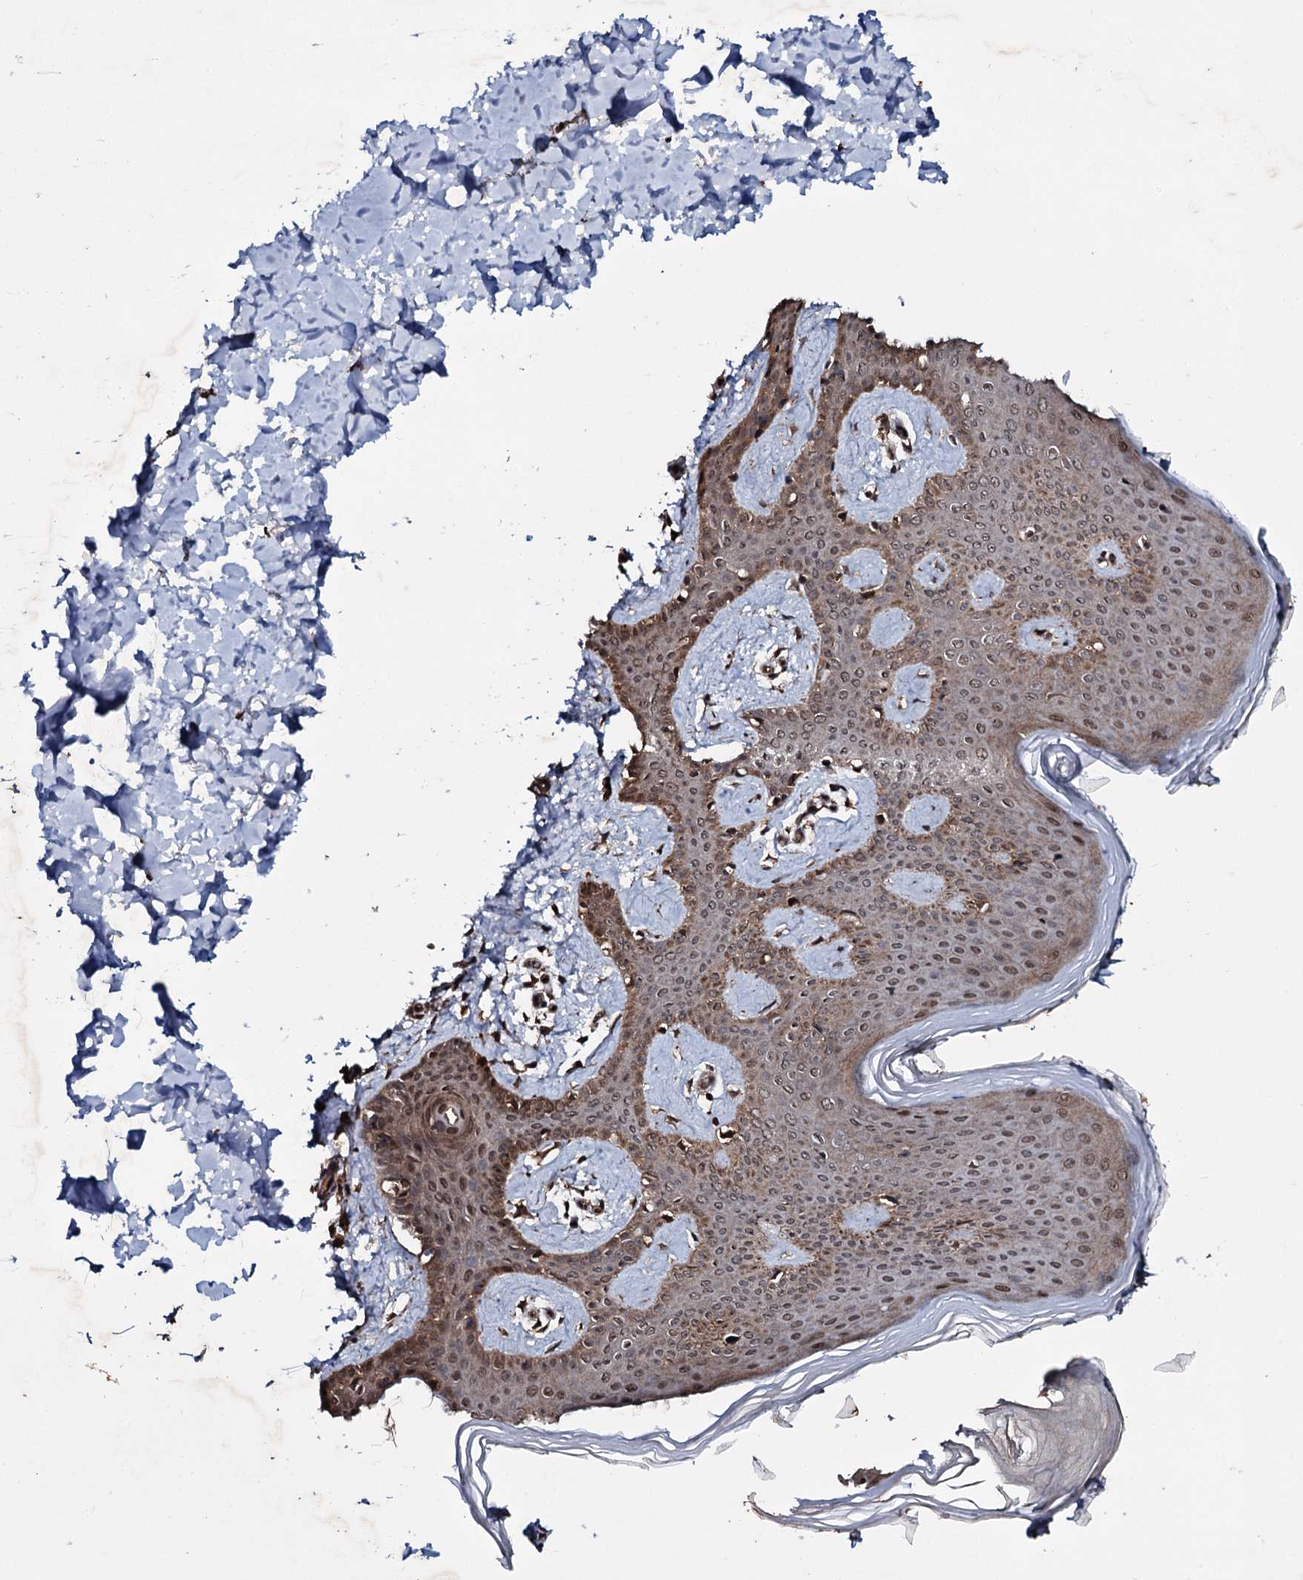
{"staining": {"intensity": "moderate", "quantity": ">75%", "location": "cytoplasmic/membranous"}, "tissue": "skin", "cell_type": "Fibroblasts", "image_type": "normal", "snomed": [{"axis": "morphology", "description": "Normal tissue, NOS"}, {"axis": "topography", "description": "Skin"}], "caption": "Skin was stained to show a protein in brown. There is medium levels of moderate cytoplasmic/membranous staining in approximately >75% of fibroblasts. Nuclei are stained in blue.", "gene": "MRPS31", "patient": {"sex": "male", "age": 36}}